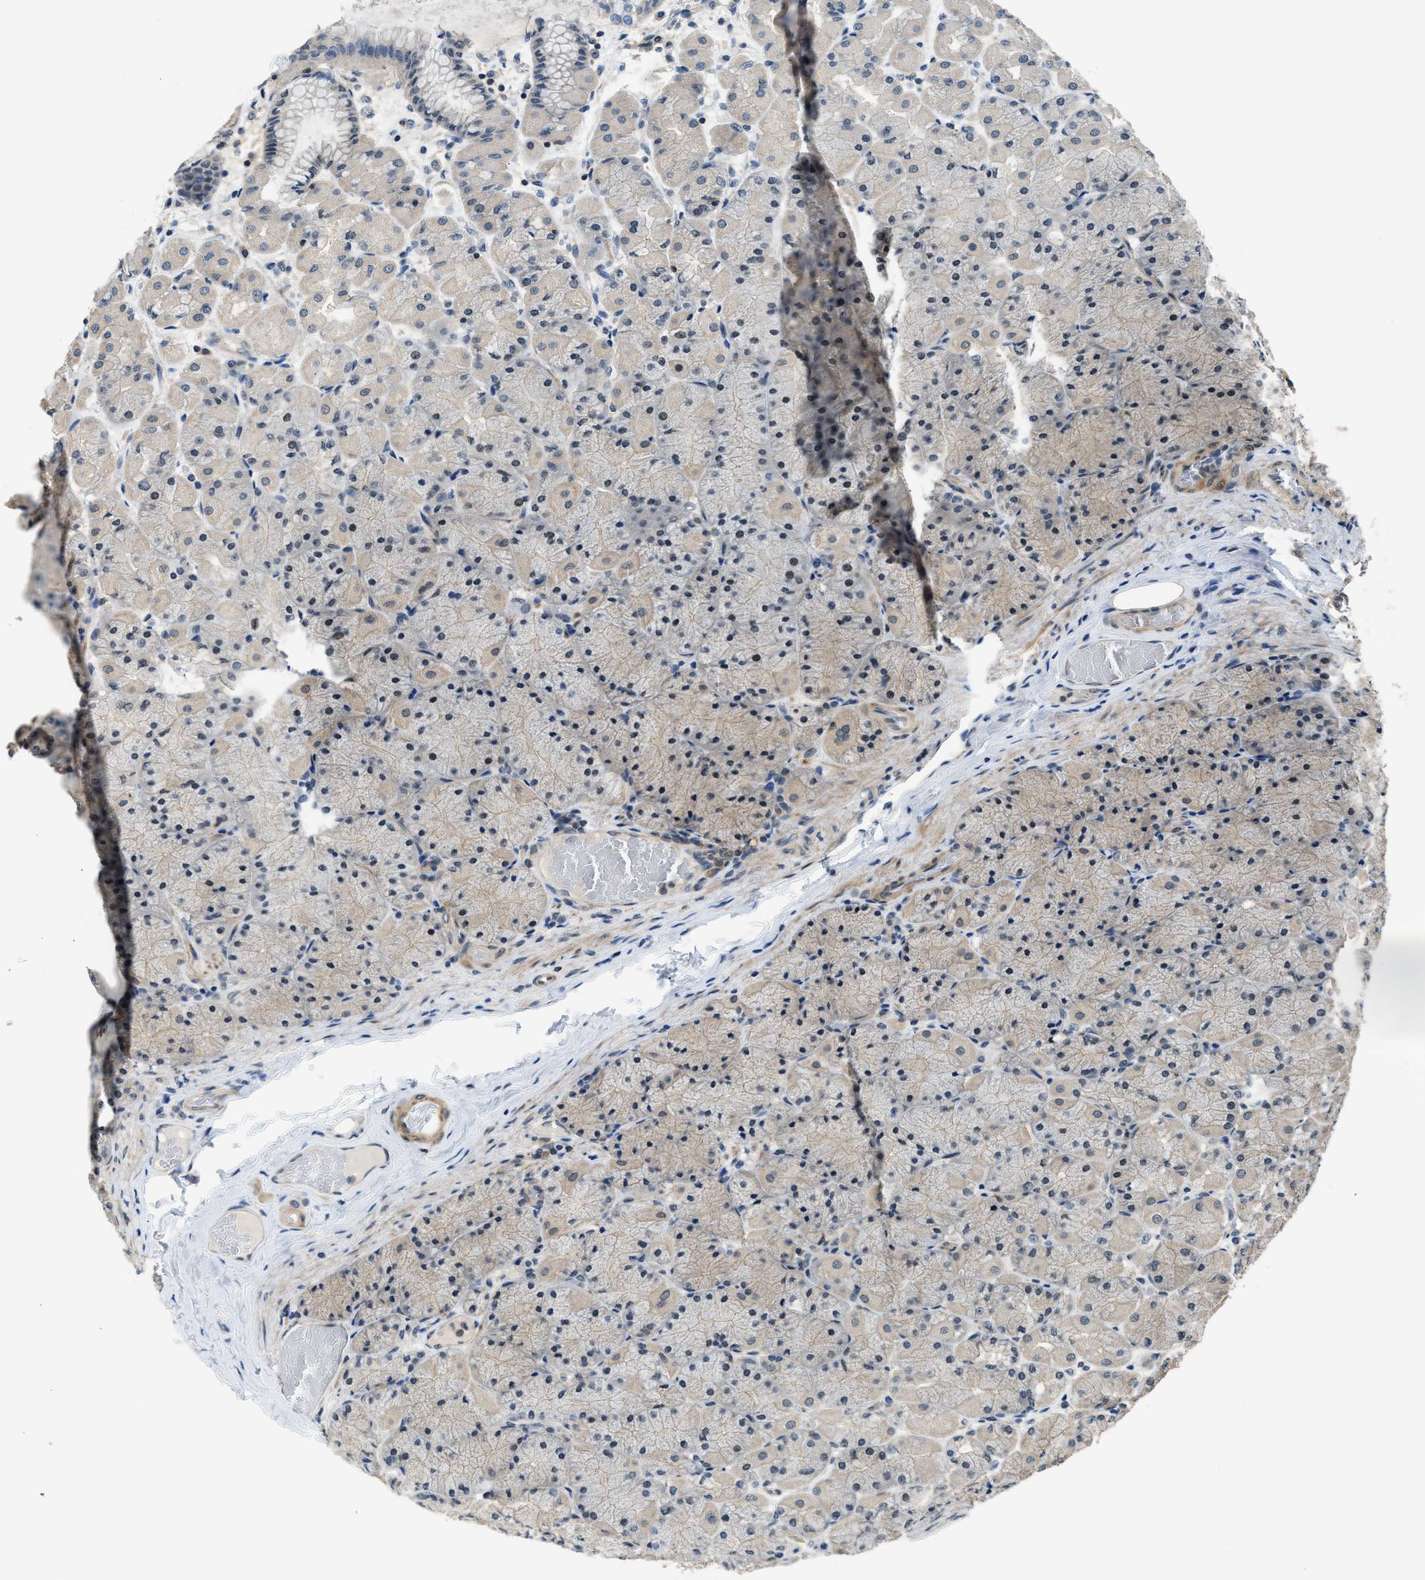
{"staining": {"intensity": "weak", "quantity": "25%-75%", "location": "cytoplasmic/membranous,nuclear"}, "tissue": "stomach", "cell_type": "Glandular cells", "image_type": "normal", "snomed": [{"axis": "morphology", "description": "Normal tissue, NOS"}, {"axis": "topography", "description": "Stomach, upper"}], "caption": "High-power microscopy captured an immunohistochemistry (IHC) histopathology image of normal stomach, revealing weak cytoplasmic/membranous,nuclear positivity in about 25%-75% of glandular cells. The protein is stained brown, and the nuclei are stained in blue (DAB (3,3'-diaminobenzidine) IHC with brightfield microscopy, high magnification).", "gene": "MTMR1", "patient": {"sex": "female", "age": 56}}